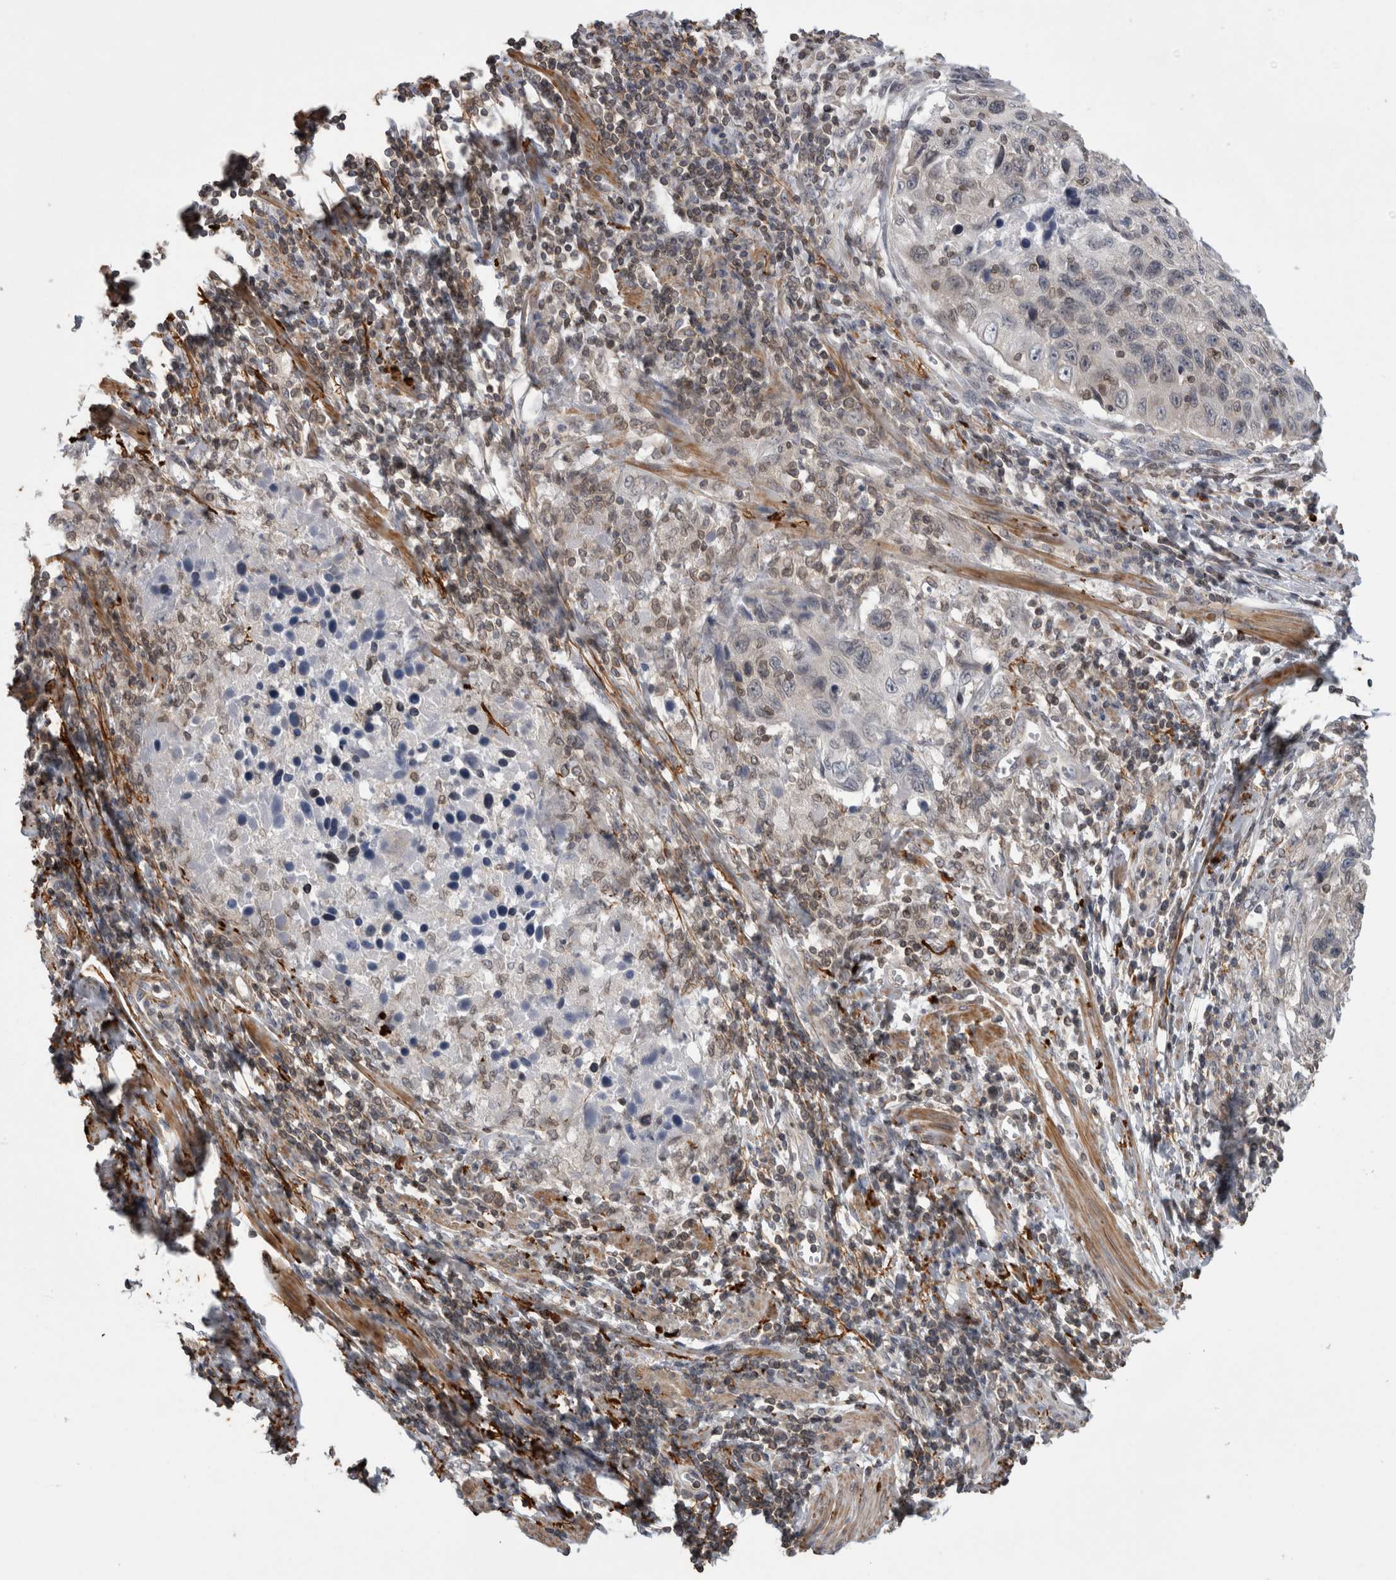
{"staining": {"intensity": "negative", "quantity": "none", "location": "none"}, "tissue": "cervical cancer", "cell_type": "Tumor cells", "image_type": "cancer", "snomed": [{"axis": "morphology", "description": "Squamous cell carcinoma, NOS"}, {"axis": "topography", "description": "Cervix"}], "caption": "IHC of cervical cancer displays no positivity in tumor cells.", "gene": "DARS2", "patient": {"sex": "female", "age": 53}}